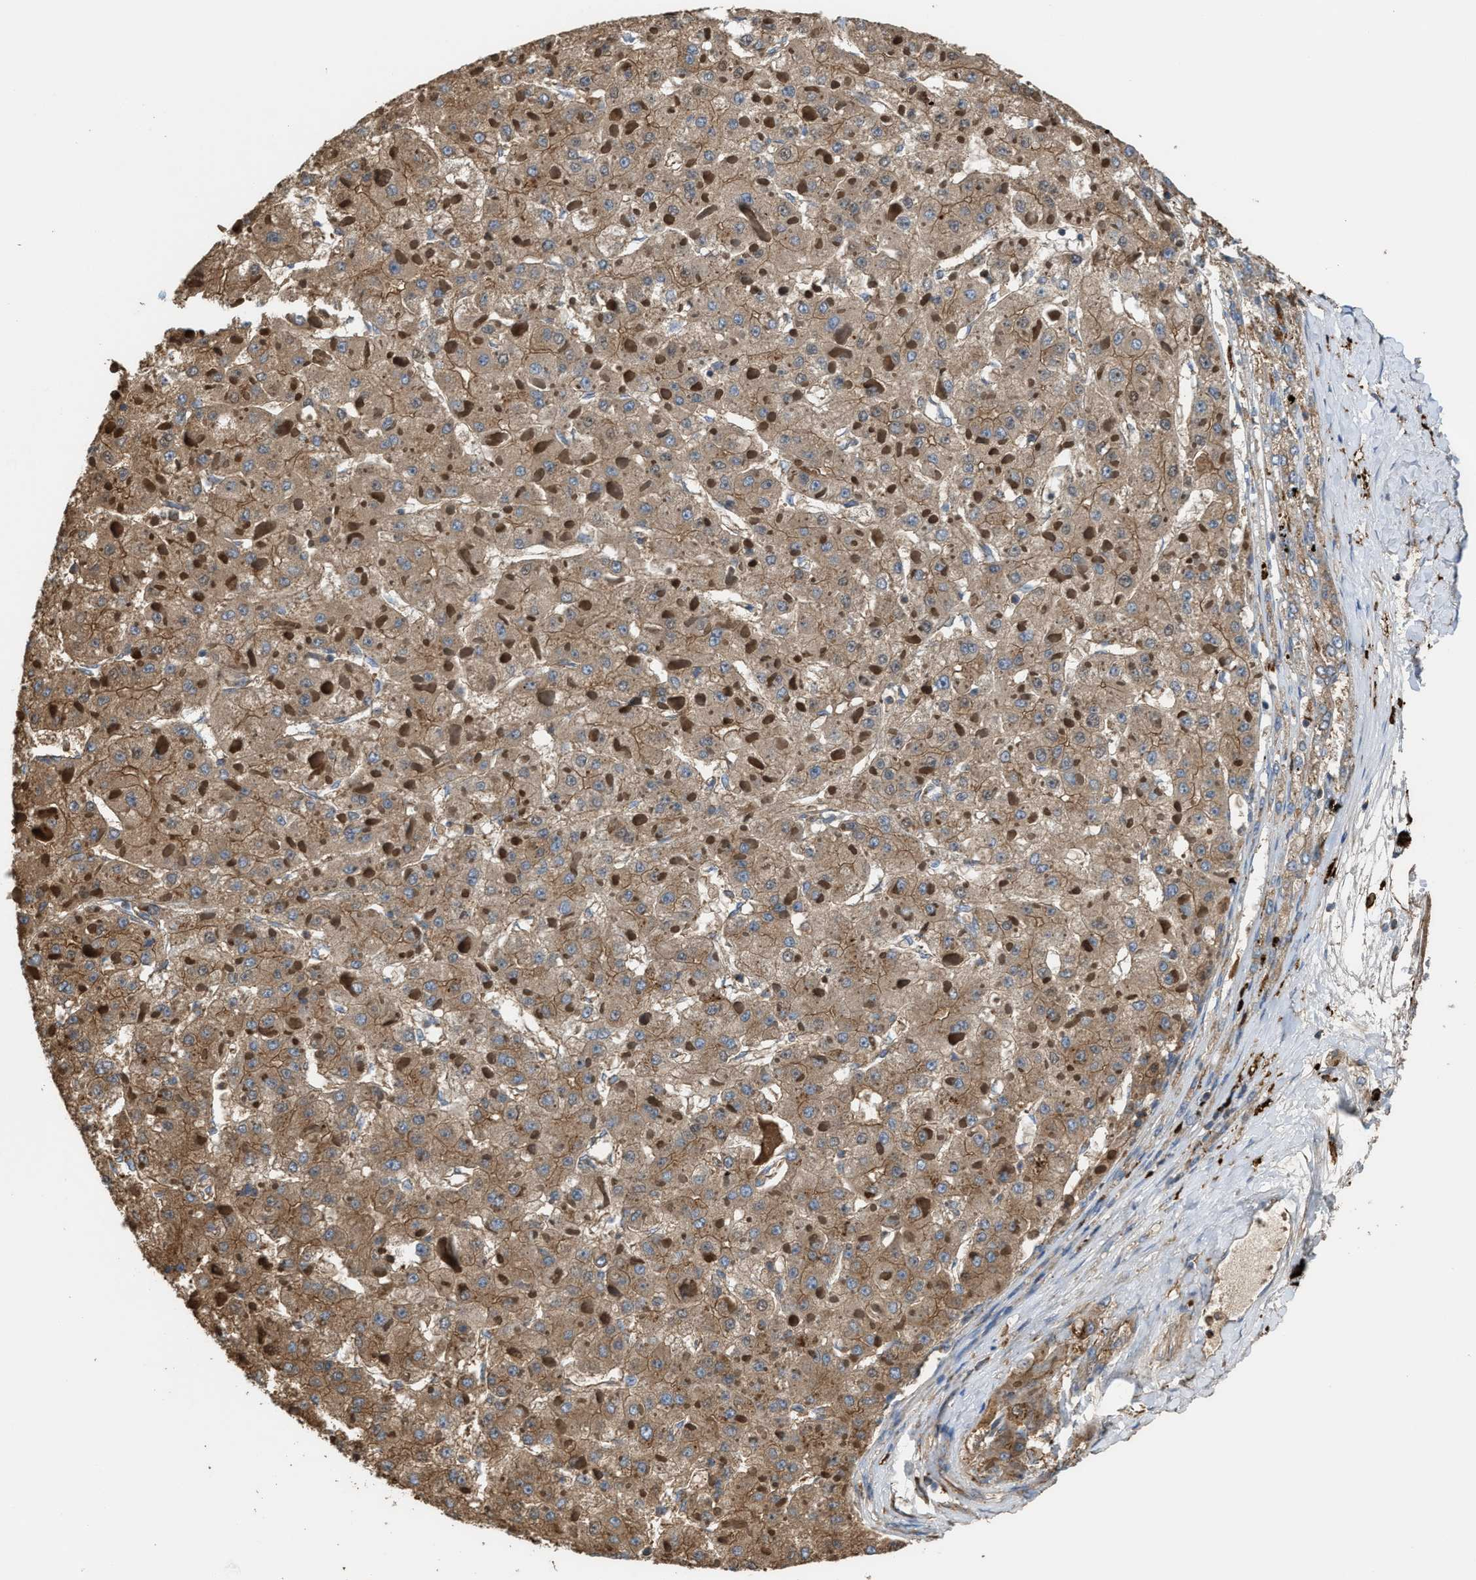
{"staining": {"intensity": "moderate", "quantity": ">75%", "location": "cytoplasmic/membranous"}, "tissue": "liver cancer", "cell_type": "Tumor cells", "image_type": "cancer", "snomed": [{"axis": "morphology", "description": "Carcinoma, Hepatocellular, NOS"}, {"axis": "topography", "description": "Liver"}], "caption": "Protein expression analysis of human liver cancer reveals moderate cytoplasmic/membranous staining in about >75% of tumor cells. The protein of interest is shown in brown color, while the nuclei are stained blue.", "gene": "ATIC", "patient": {"sex": "female", "age": 73}}